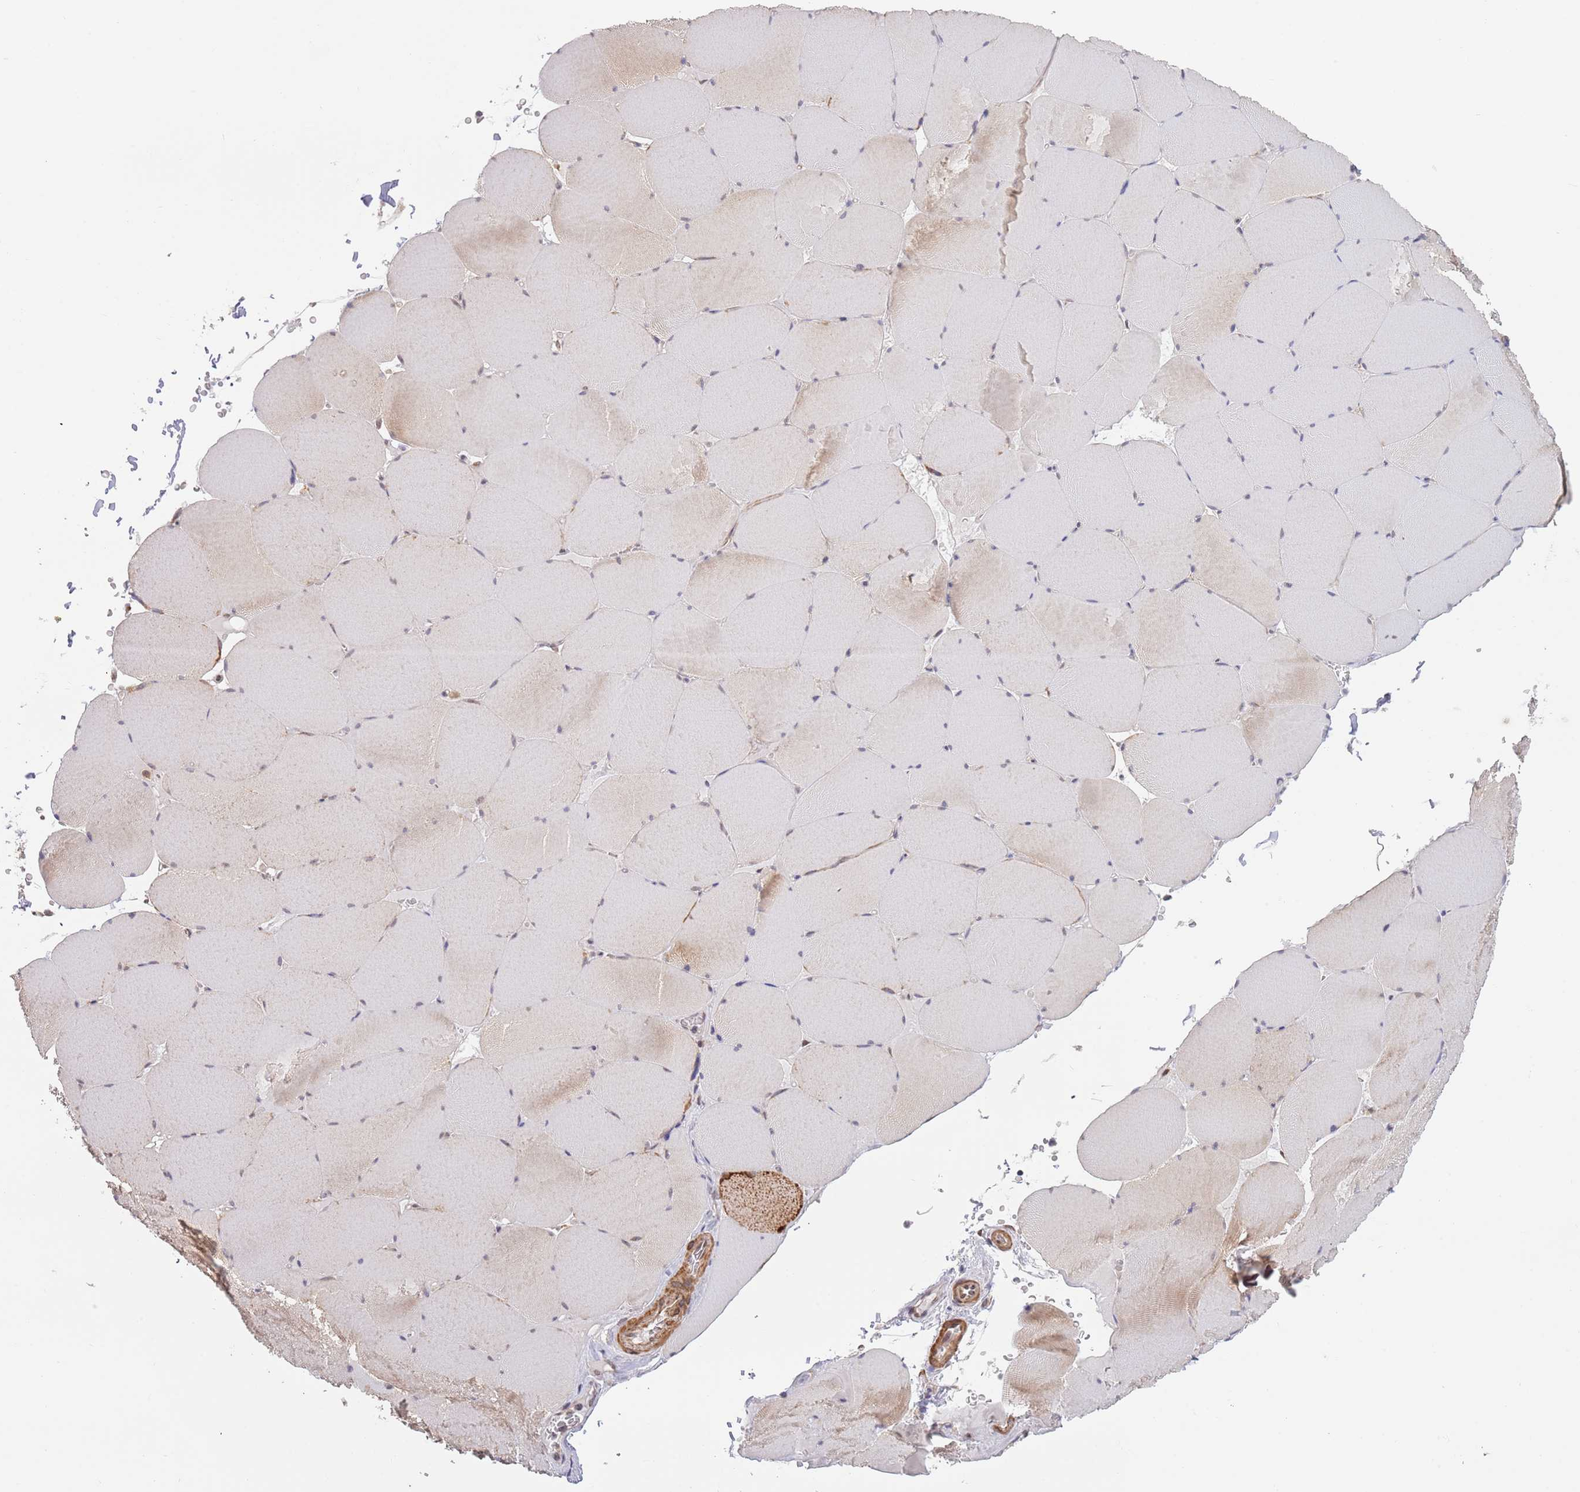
{"staining": {"intensity": "moderate", "quantity": "25%-75%", "location": "cytoplasmic/membranous"}, "tissue": "skeletal muscle", "cell_type": "Myocytes", "image_type": "normal", "snomed": [{"axis": "morphology", "description": "Normal tissue, NOS"}, {"axis": "topography", "description": "Skeletal muscle"}, {"axis": "topography", "description": "Head-Neck"}], "caption": "Skeletal muscle stained for a protein (brown) reveals moderate cytoplasmic/membranous positive positivity in approximately 25%-75% of myocytes.", "gene": "UQCC3", "patient": {"sex": "male", "age": 66}}